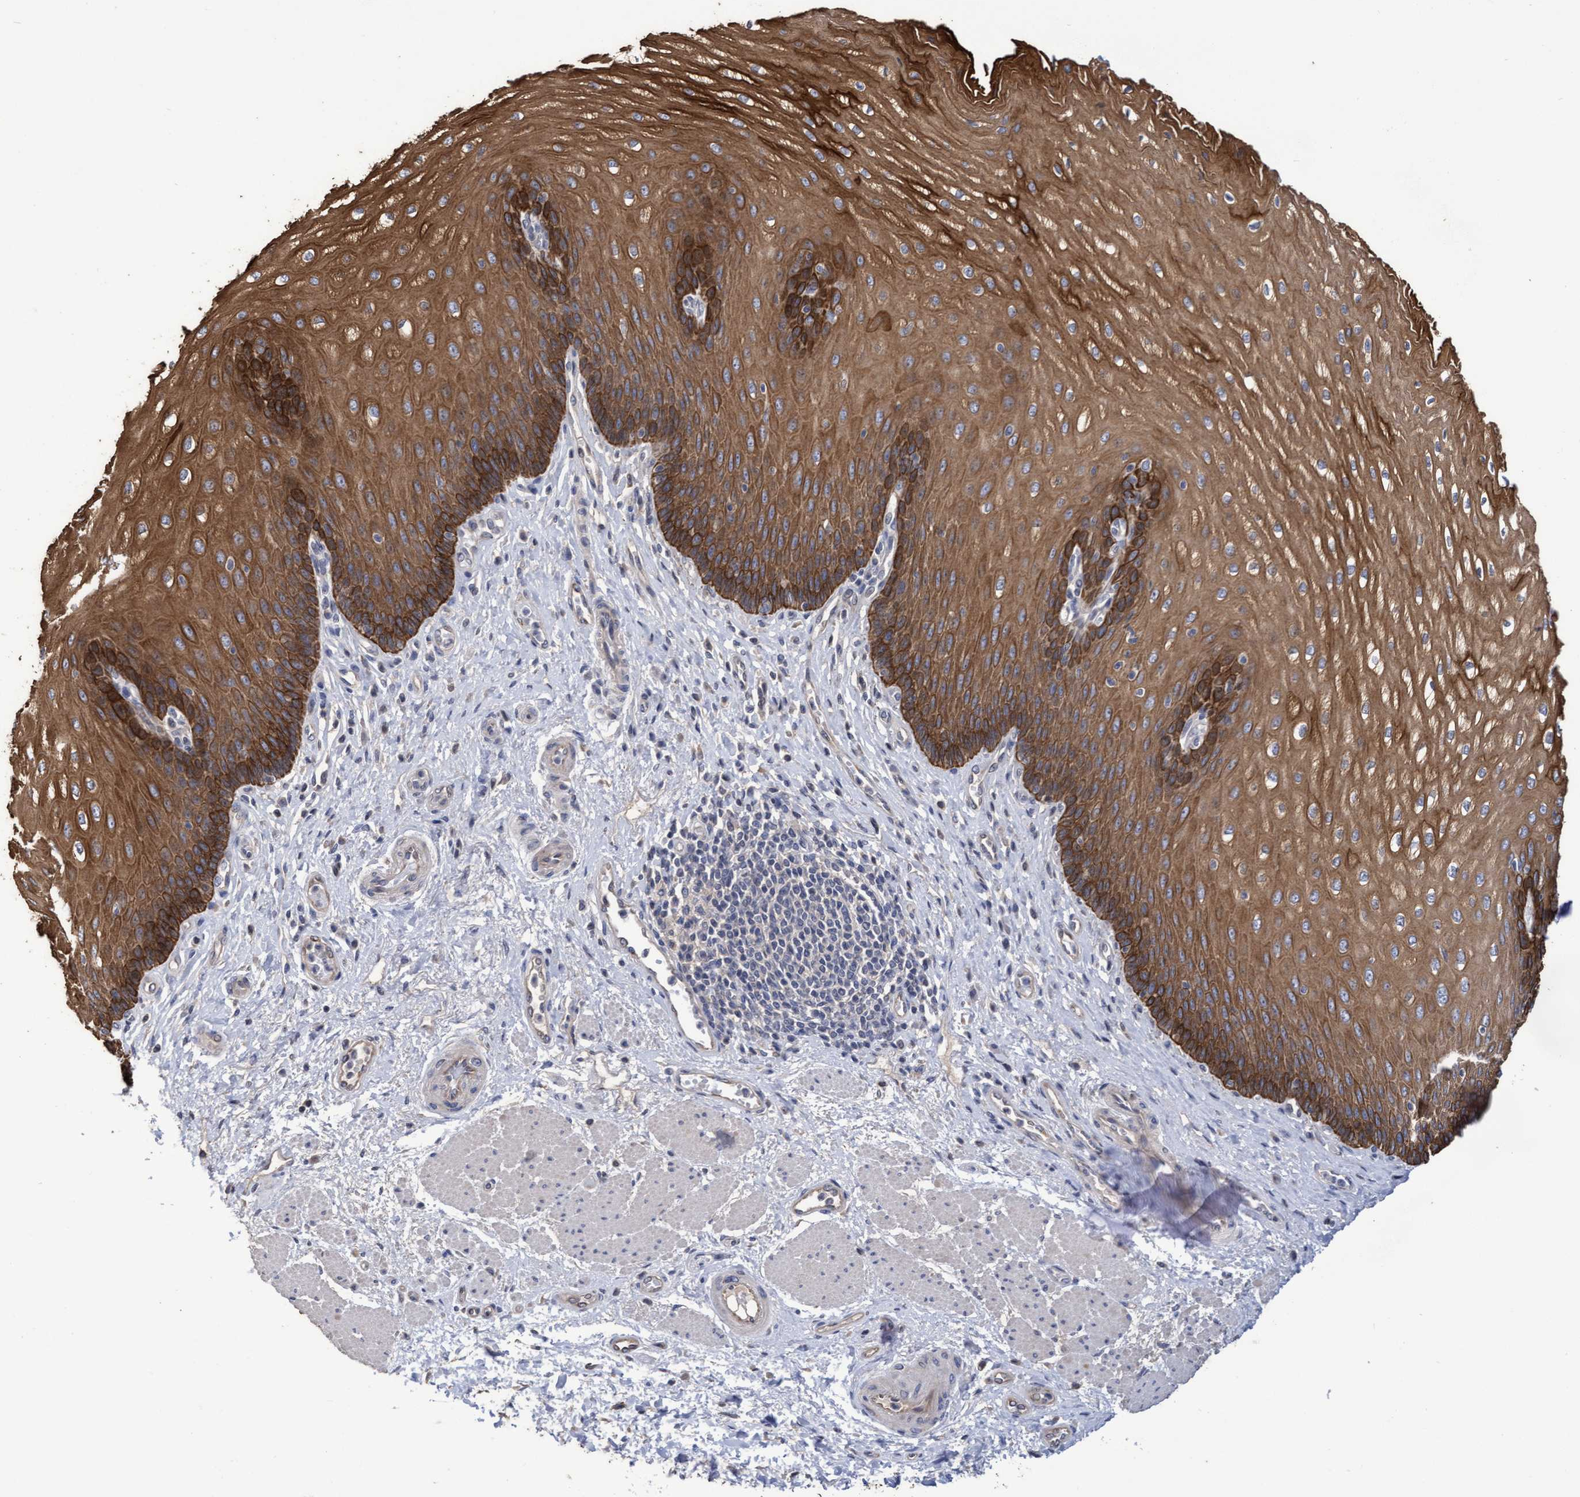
{"staining": {"intensity": "strong", "quantity": ">75%", "location": "cytoplasmic/membranous"}, "tissue": "esophagus", "cell_type": "Squamous epithelial cells", "image_type": "normal", "snomed": [{"axis": "morphology", "description": "Normal tissue, NOS"}, {"axis": "topography", "description": "Esophagus"}], "caption": "Squamous epithelial cells show strong cytoplasmic/membranous staining in about >75% of cells in normal esophagus.", "gene": "KRT24", "patient": {"sex": "male", "age": 54}}